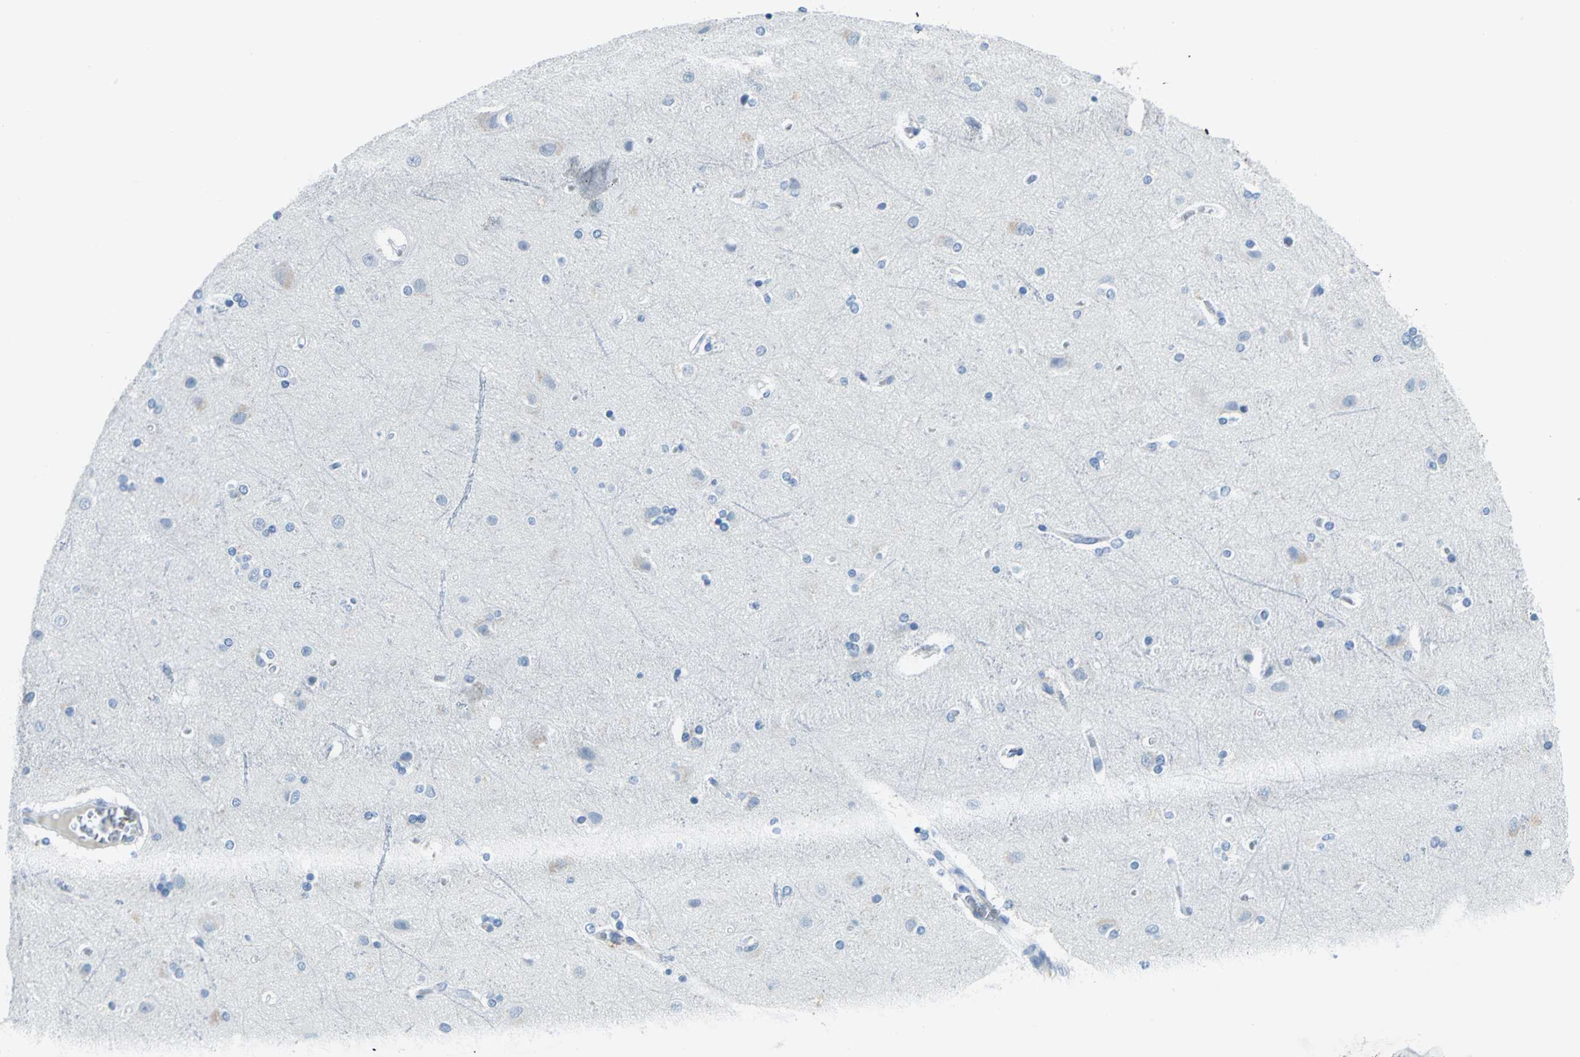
{"staining": {"intensity": "negative", "quantity": "none", "location": "none"}, "tissue": "cerebral cortex", "cell_type": "Endothelial cells", "image_type": "normal", "snomed": [{"axis": "morphology", "description": "Normal tissue, NOS"}, {"axis": "topography", "description": "Cerebral cortex"}], "caption": "High magnification brightfield microscopy of benign cerebral cortex stained with DAB (3,3'-diaminobenzidine) (brown) and counterstained with hematoxylin (blue): endothelial cells show no significant positivity.", "gene": "PKLR", "patient": {"sex": "female", "age": 54}}